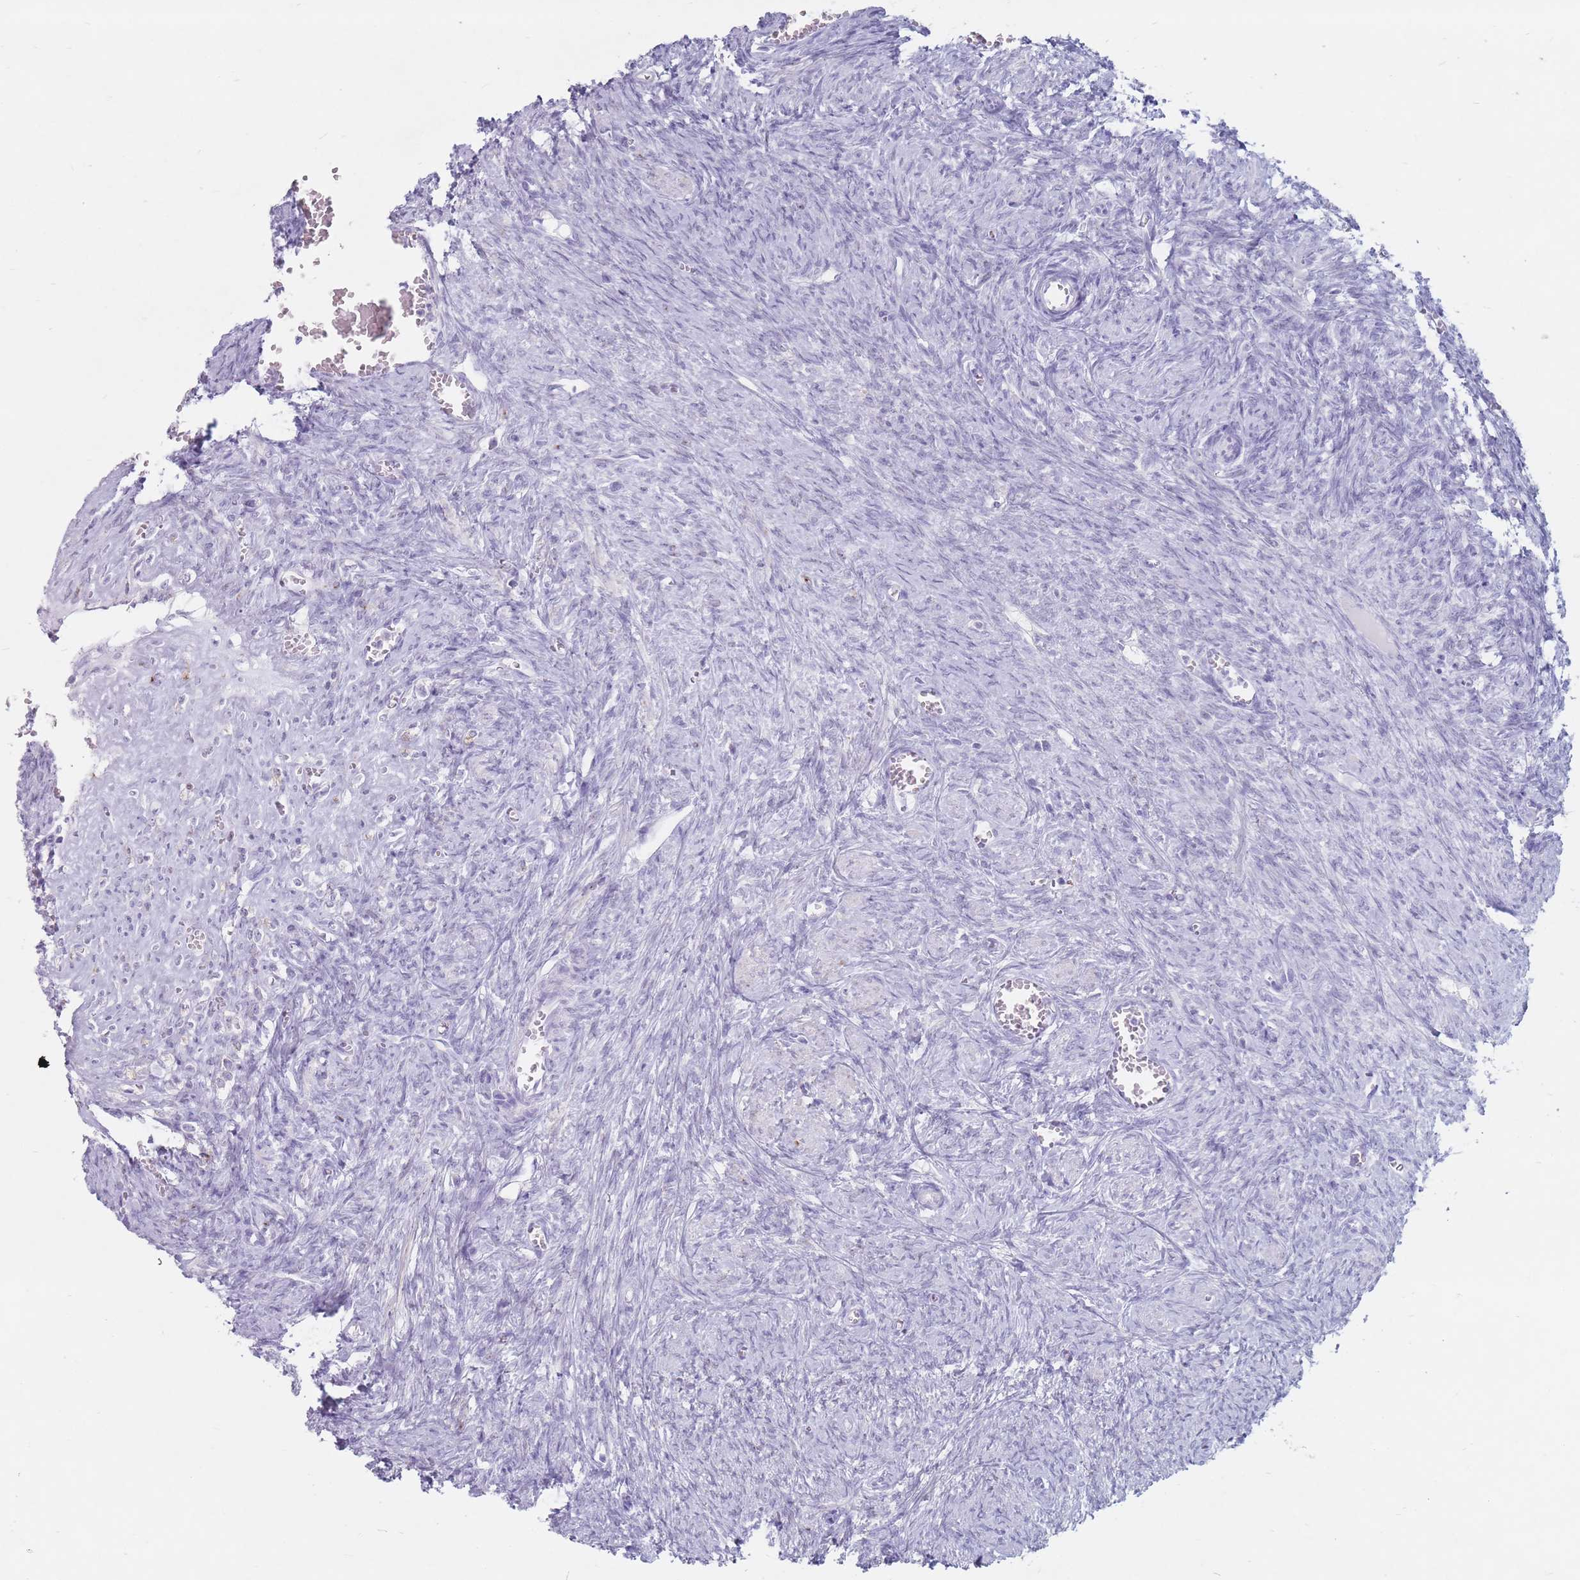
{"staining": {"intensity": "negative", "quantity": "none", "location": "none"}, "tissue": "ovary", "cell_type": "Ovarian stroma cells", "image_type": "normal", "snomed": [{"axis": "morphology", "description": "Normal tissue, NOS"}, {"axis": "topography", "description": "Ovary"}], "caption": "High magnification brightfield microscopy of benign ovary stained with DAB (3,3'-diaminobenzidine) (brown) and counterstained with hematoxylin (blue): ovarian stroma cells show no significant expression. The staining is performed using DAB (3,3'-diaminobenzidine) brown chromogen with nuclei counter-stained in using hematoxylin.", "gene": "ST3GAL5", "patient": {"sex": "female", "age": 44}}